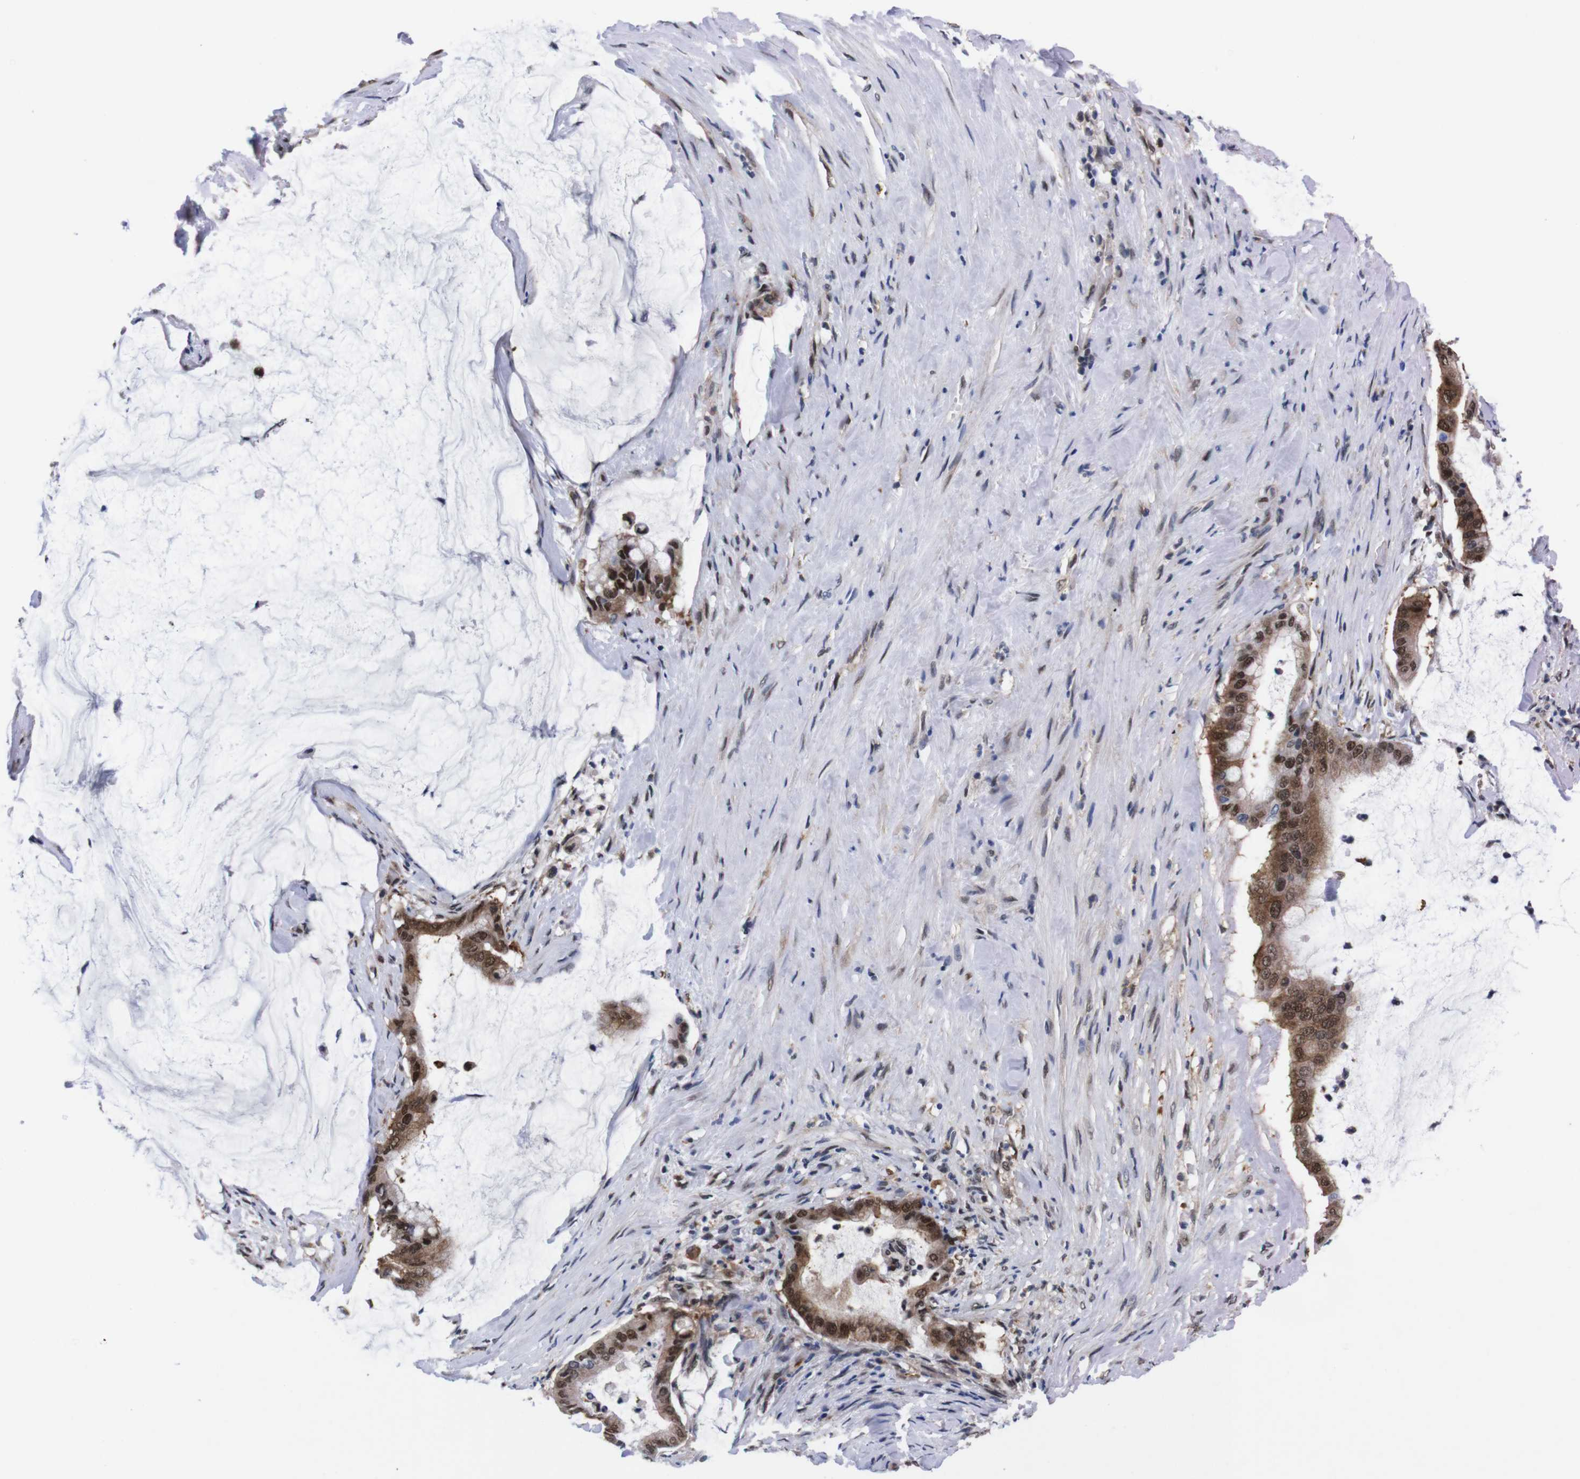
{"staining": {"intensity": "moderate", "quantity": ">75%", "location": "cytoplasmic/membranous,nuclear"}, "tissue": "pancreatic cancer", "cell_type": "Tumor cells", "image_type": "cancer", "snomed": [{"axis": "morphology", "description": "Adenocarcinoma, NOS"}, {"axis": "topography", "description": "Pancreas"}], "caption": "Tumor cells show medium levels of moderate cytoplasmic/membranous and nuclear expression in about >75% of cells in human adenocarcinoma (pancreatic).", "gene": "UBQLN2", "patient": {"sex": "male", "age": 41}}